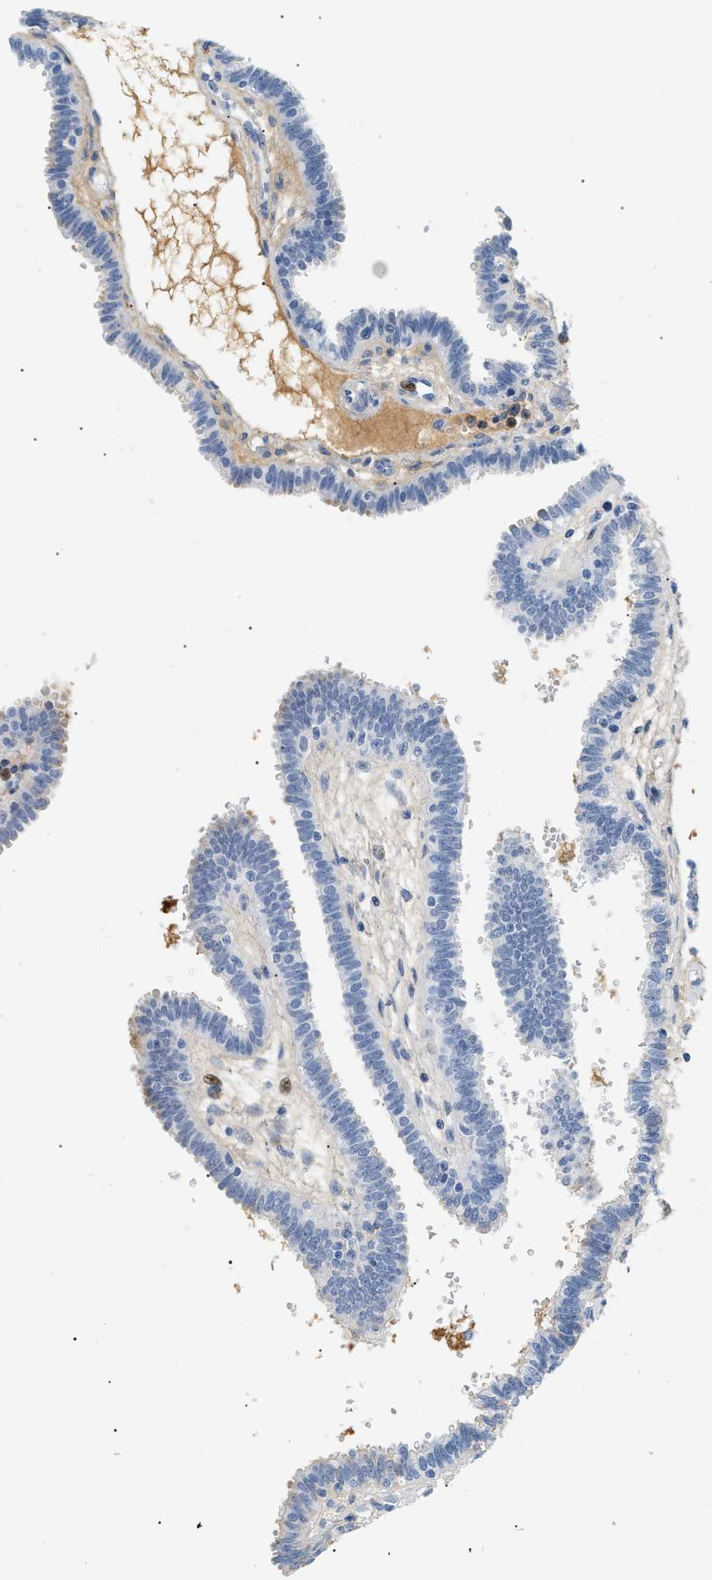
{"staining": {"intensity": "weak", "quantity": "<25%", "location": "cytoplasmic/membranous"}, "tissue": "fallopian tube", "cell_type": "Glandular cells", "image_type": "normal", "snomed": [{"axis": "morphology", "description": "Normal tissue, NOS"}, {"axis": "topography", "description": "Fallopian tube"}], "caption": "High magnification brightfield microscopy of unremarkable fallopian tube stained with DAB (brown) and counterstained with hematoxylin (blue): glandular cells show no significant staining. Brightfield microscopy of IHC stained with DAB (brown) and hematoxylin (blue), captured at high magnification.", "gene": "CFH", "patient": {"sex": "female", "age": 32}}